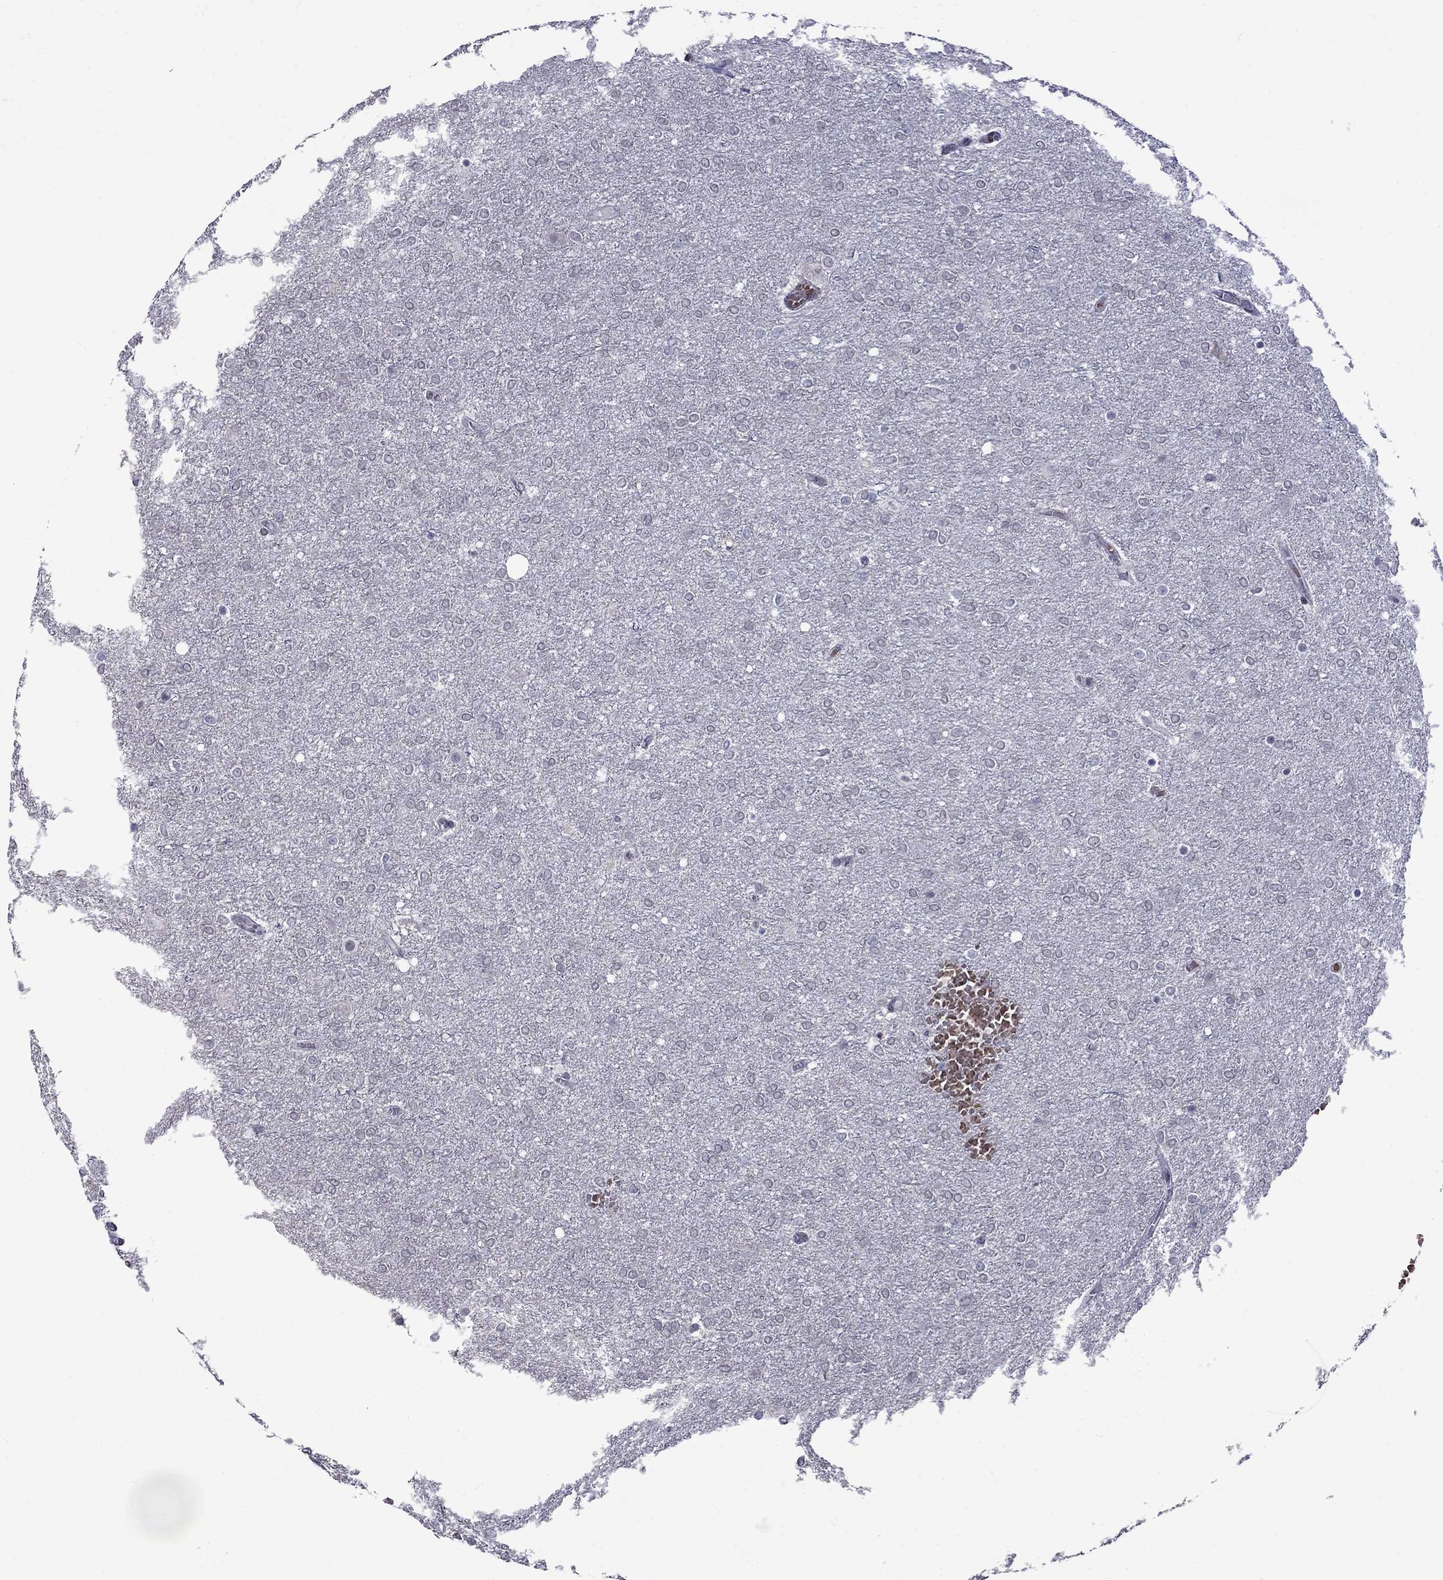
{"staining": {"intensity": "negative", "quantity": "none", "location": "none"}, "tissue": "glioma", "cell_type": "Tumor cells", "image_type": "cancer", "snomed": [{"axis": "morphology", "description": "Glioma, malignant, High grade"}, {"axis": "topography", "description": "Brain"}], "caption": "Immunohistochemistry histopathology image of neoplastic tissue: malignant glioma (high-grade) stained with DAB demonstrates no significant protein positivity in tumor cells.", "gene": "CLTCL1", "patient": {"sex": "female", "age": 61}}